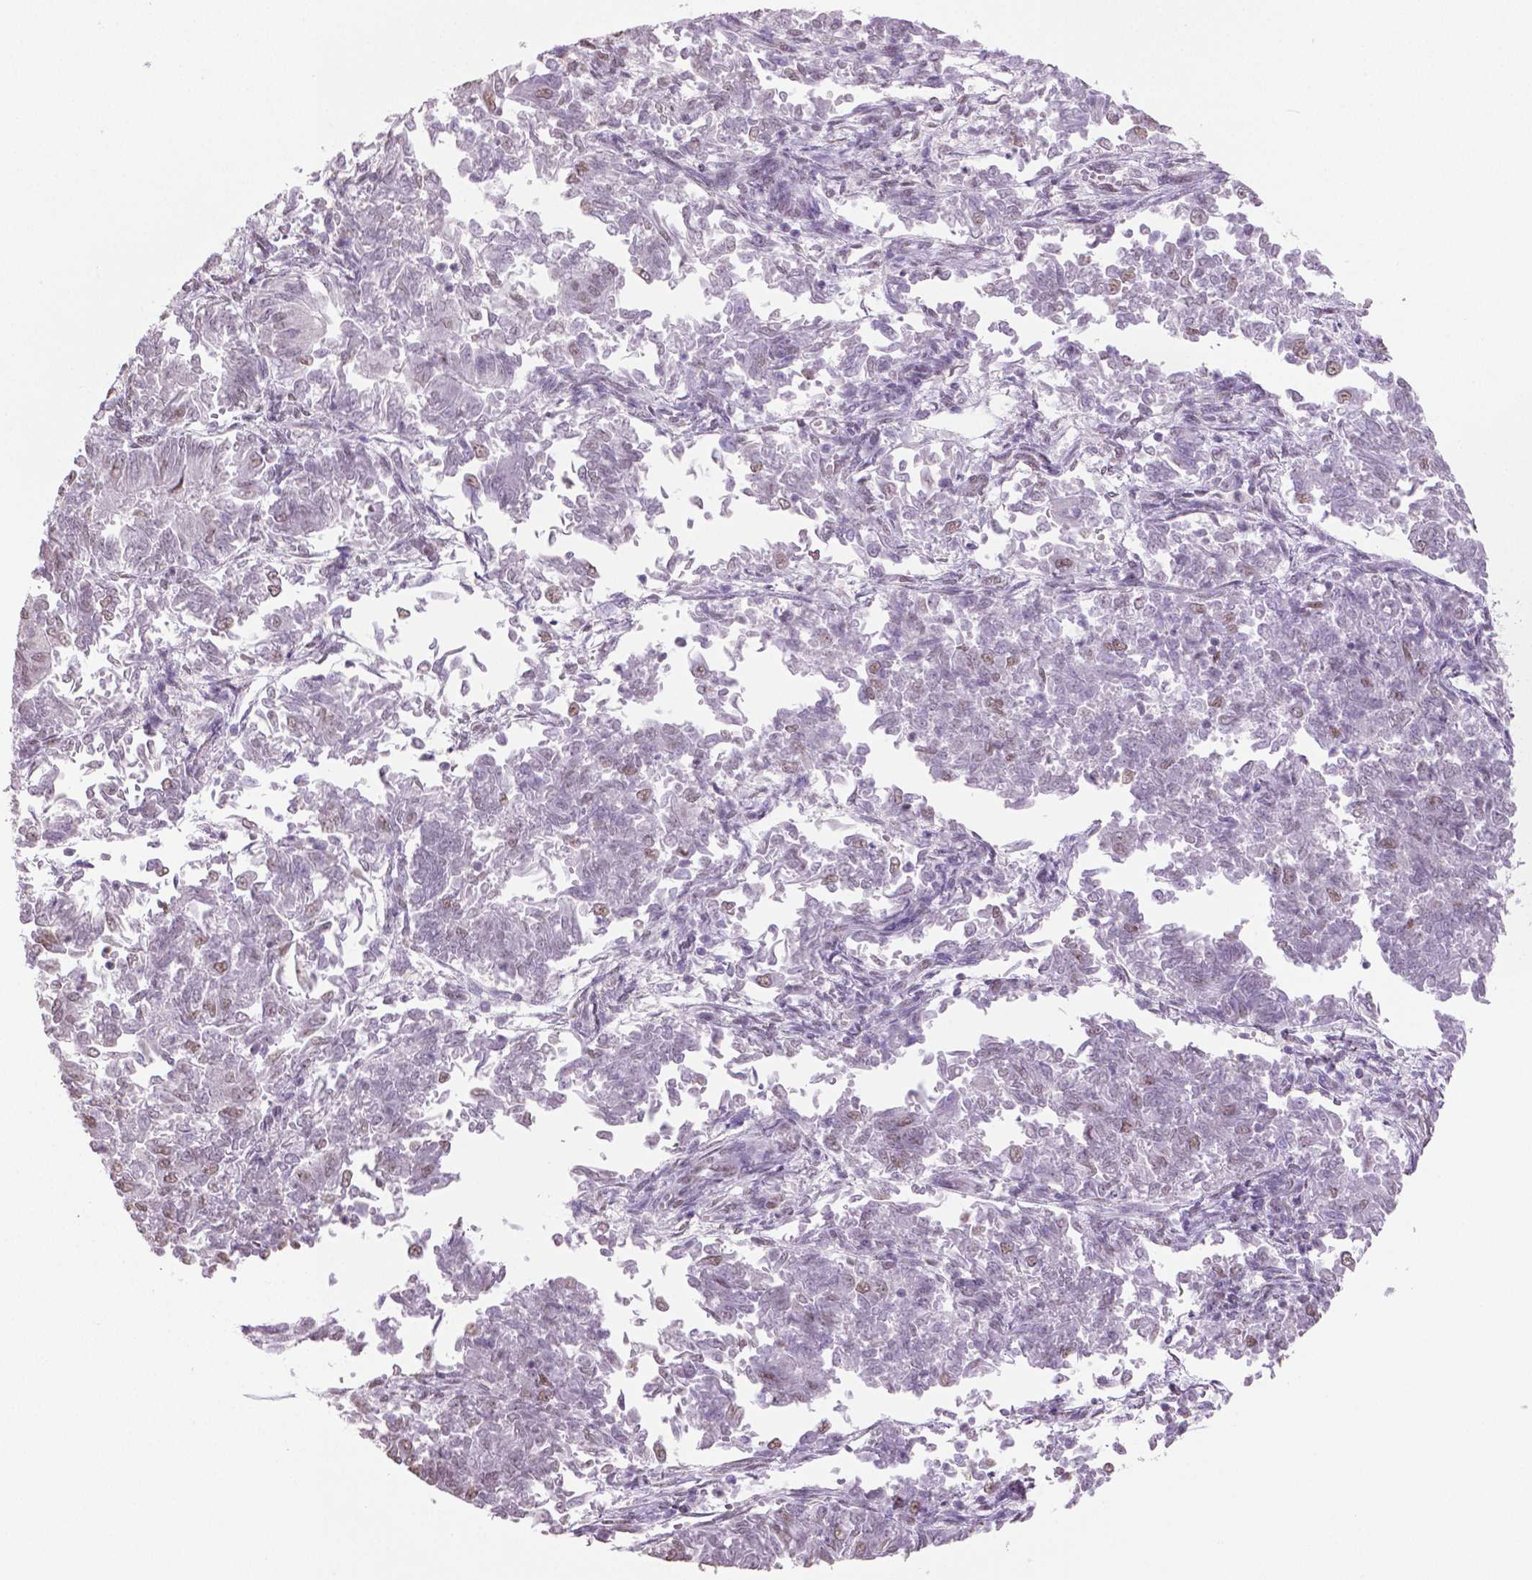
{"staining": {"intensity": "negative", "quantity": "none", "location": "none"}, "tissue": "endometrial cancer", "cell_type": "Tumor cells", "image_type": "cancer", "snomed": [{"axis": "morphology", "description": "Adenocarcinoma, NOS"}, {"axis": "topography", "description": "Endometrium"}], "caption": "Tumor cells show no significant protein positivity in endometrial cancer.", "gene": "IGF2BP1", "patient": {"sex": "female", "age": 65}}